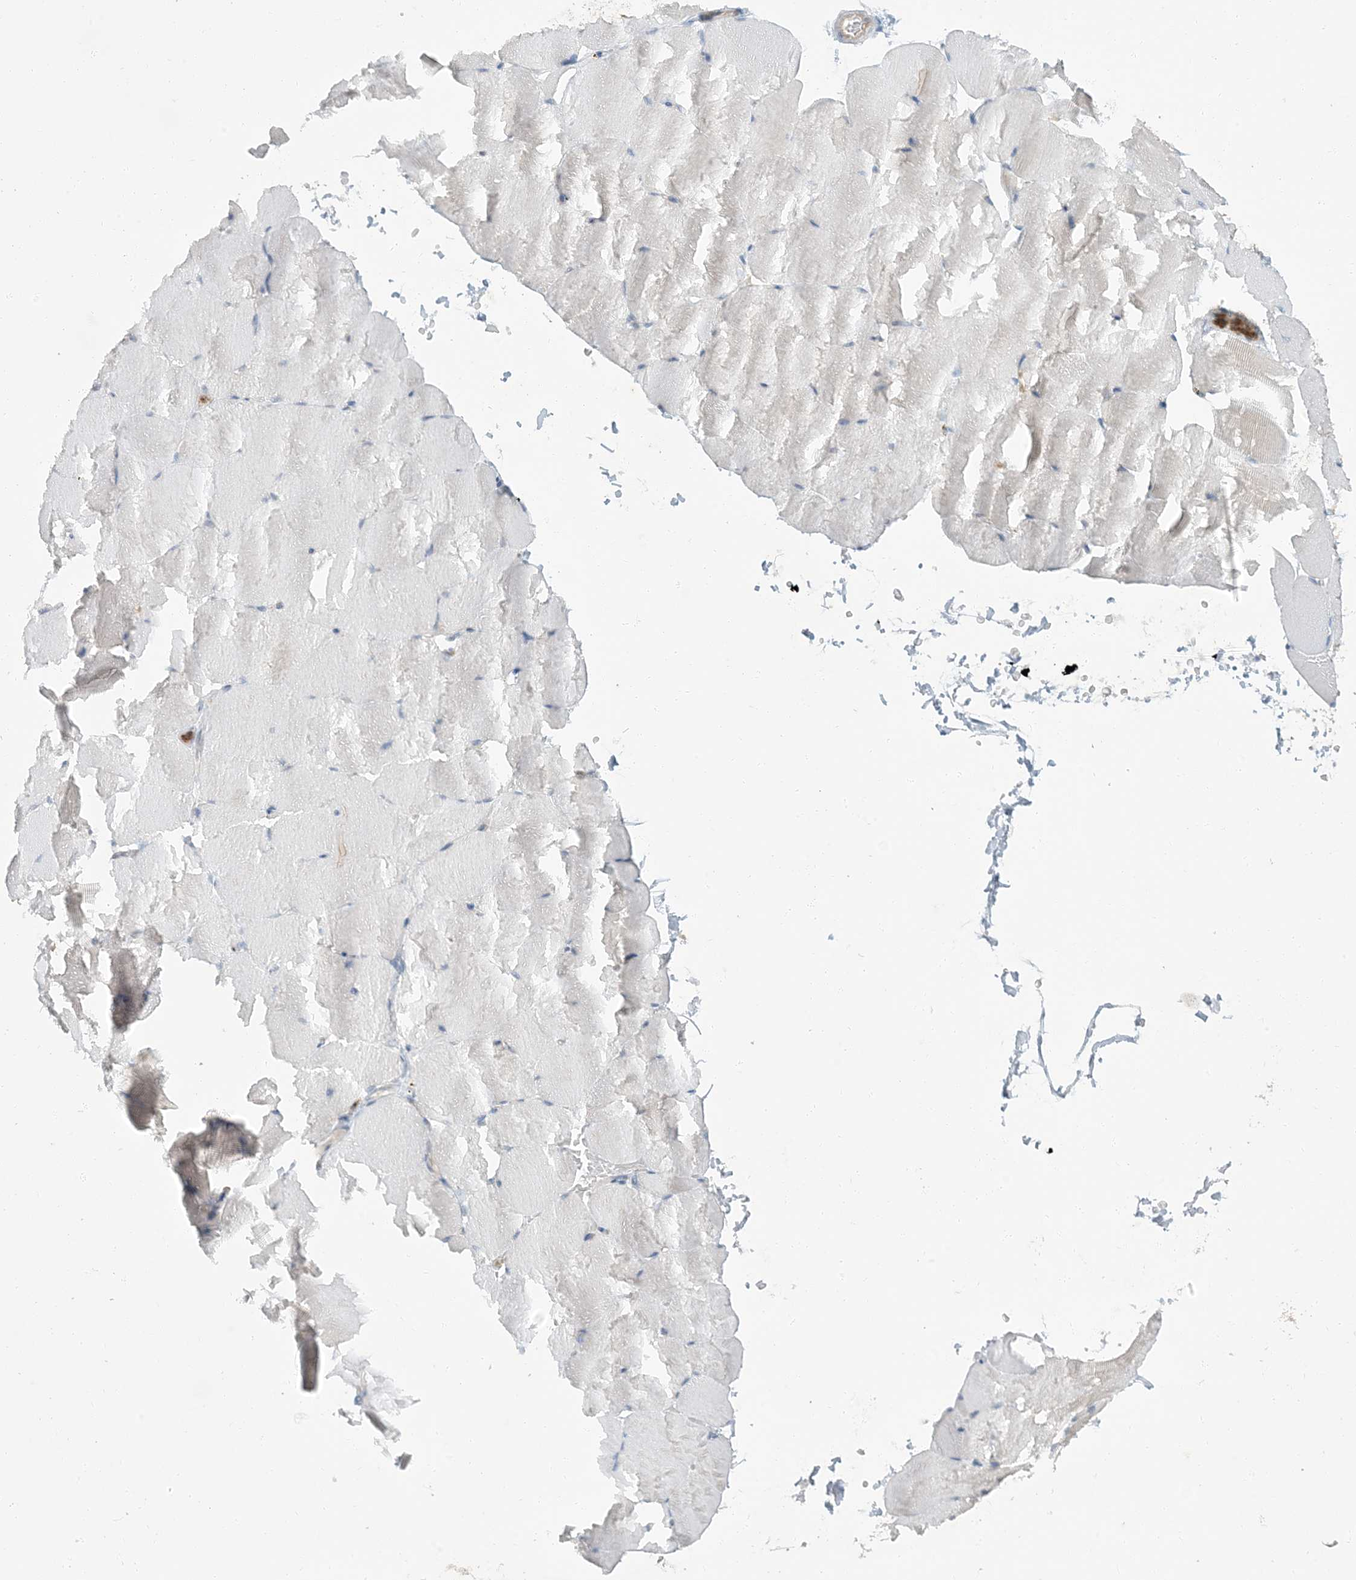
{"staining": {"intensity": "negative", "quantity": "none", "location": "none"}, "tissue": "skeletal muscle", "cell_type": "Myocytes", "image_type": "normal", "snomed": [{"axis": "morphology", "description": "Normal tissue, NOS"}, {"axis": "topography", "description": "Skeletal muscle"}, {"axis": "topography", "description": "Parathyroid gland"}], "caption": "DAB immunohistochemical staining of unremarkable skeletal muscle demonstrates no significant positivity in myocytes. (DAB (3,3'-diaminobenzidine) immunohistochemistry (IHC) visualized using brightfield microscopy, high magnification).", "gene": "EPHA4", "patient": {"sex": "female", "age": 37}}